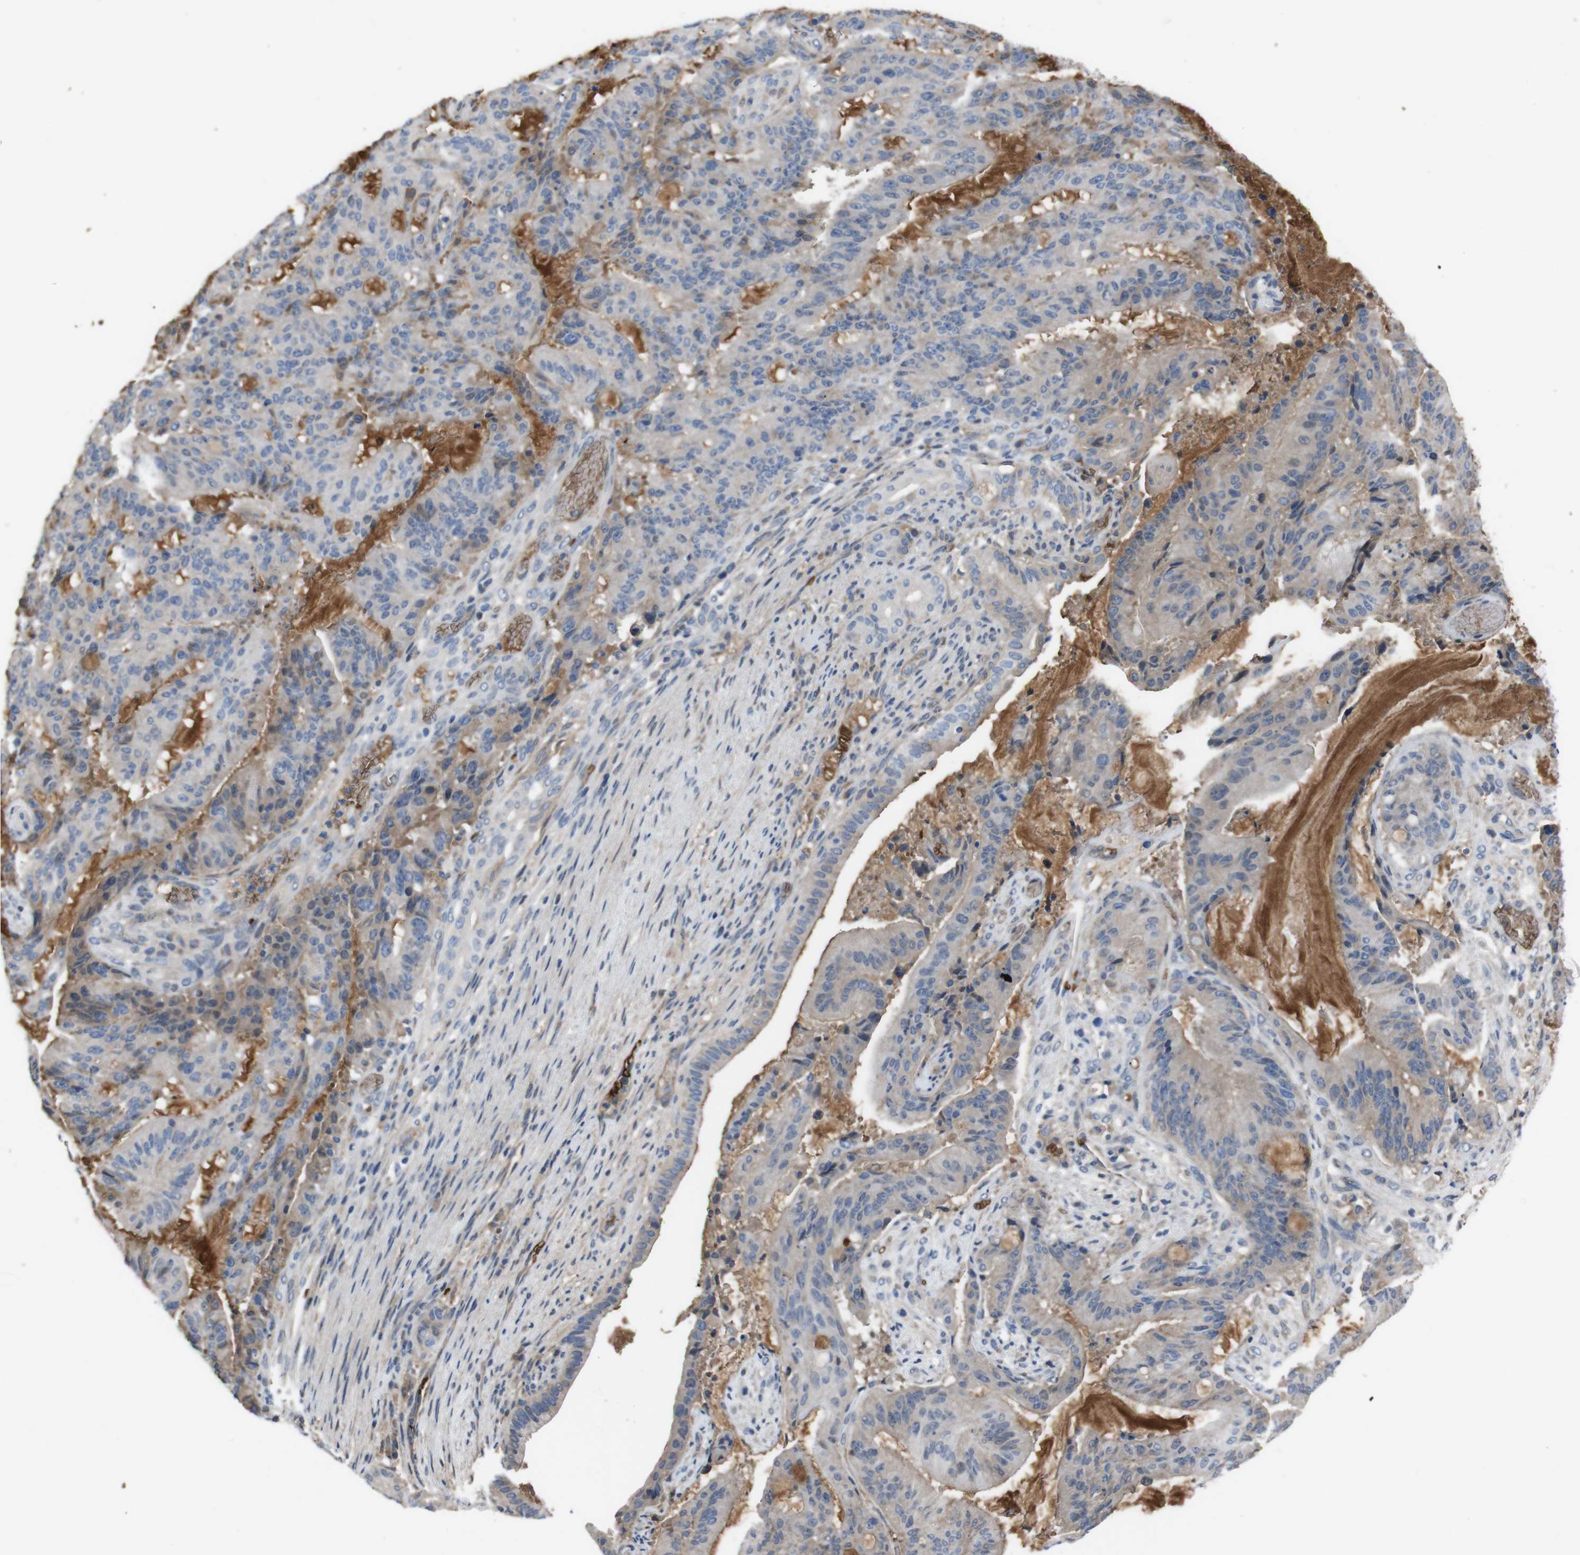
{"staining": {"intensity": "weak", "quantity": "<25%", "location": "cytoplasmic/membranous"}, "tissue": "liver cancer", "cell_type": "Tumor cells", "image_type": "cancer", "snomed": [{"axis": "morphology", "description": "Cholangiocarcinoma"}, {"axis": "topography", "description": "Liver"}], "caption": "Tumor cells show no significant protein positivity in liver cancer.", "gene": "SPTB", "patient": {"sex": "female", "age": 73}}